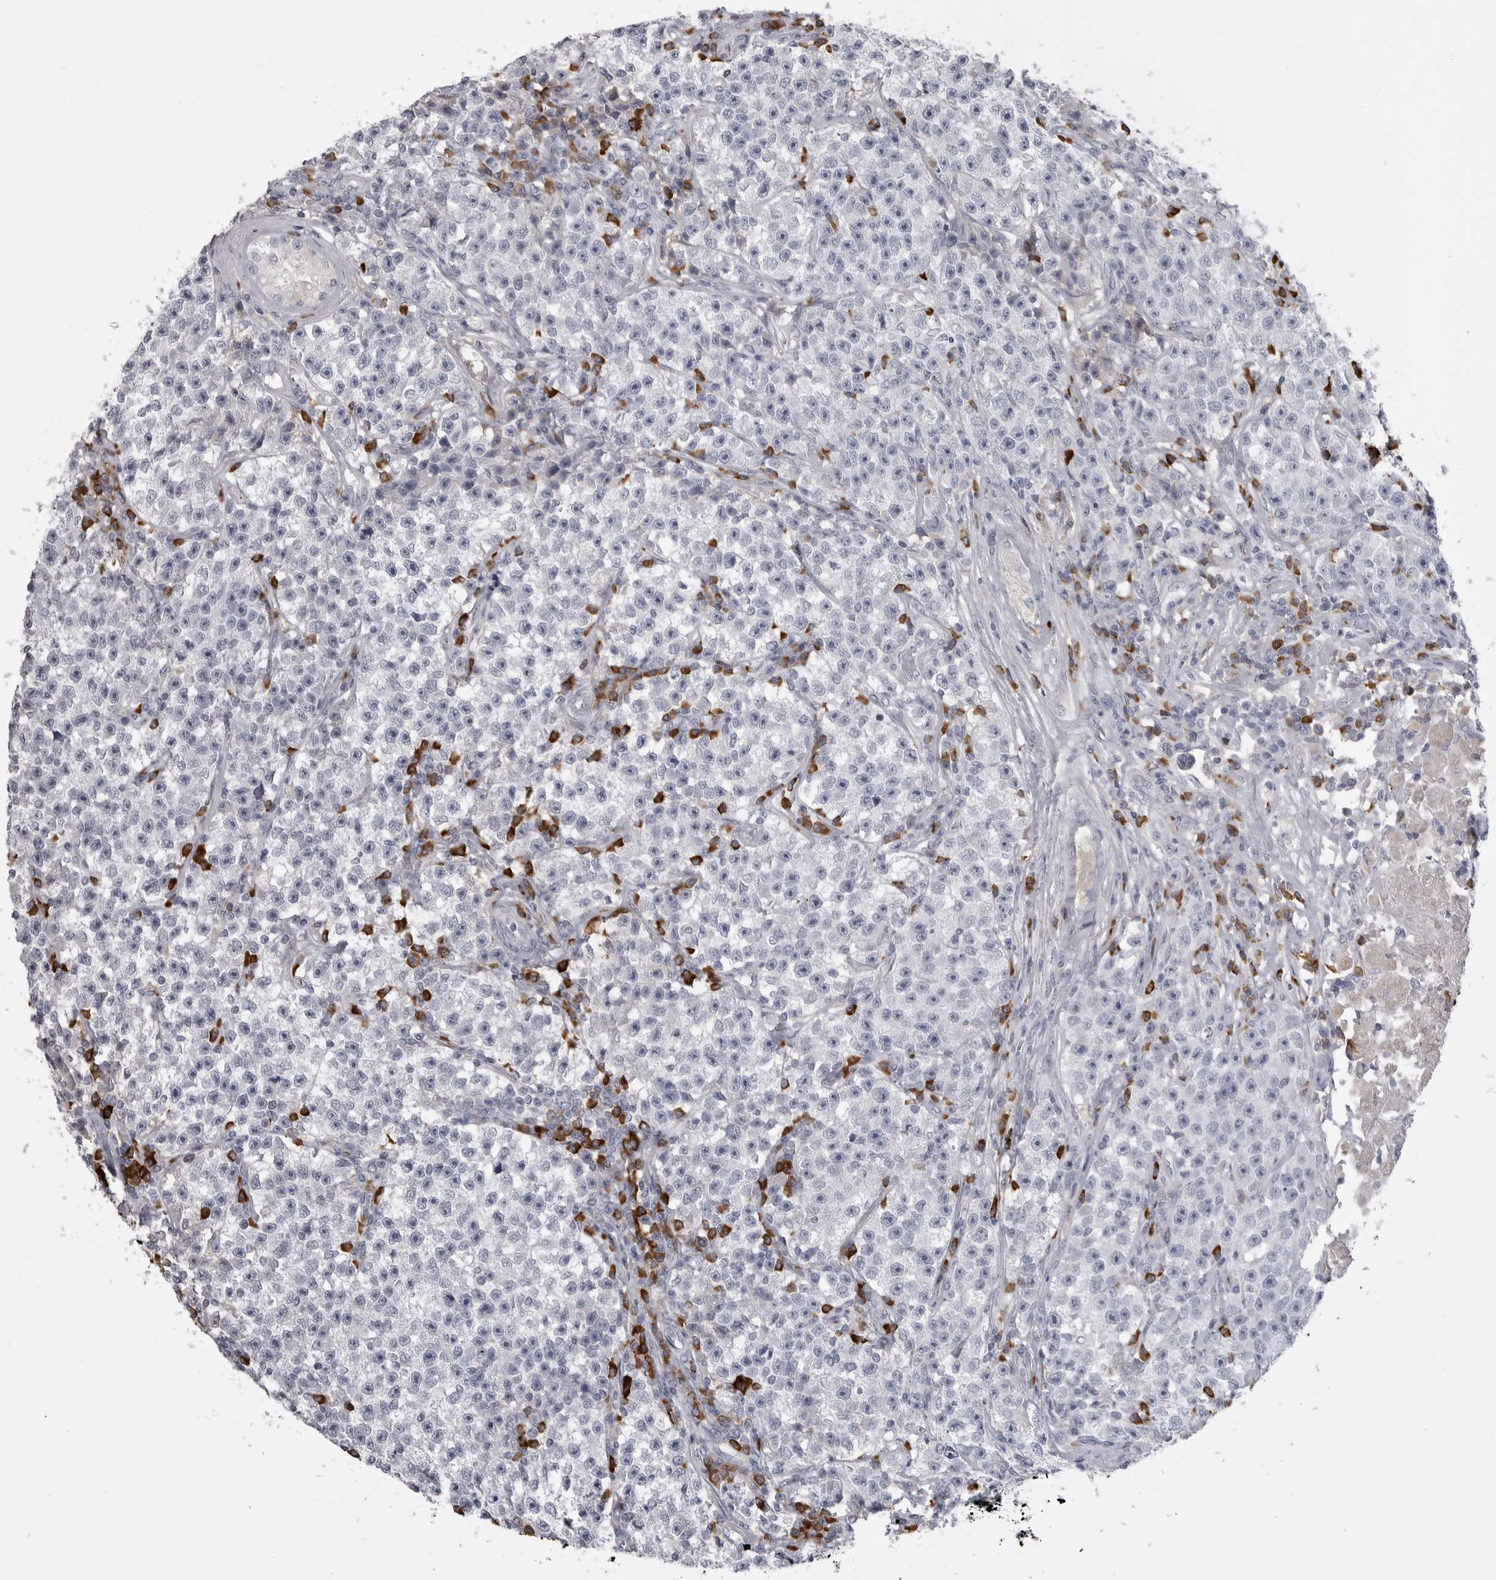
{"staining": {"intensity": "negative", "quantity": "none", "location": "none"}, "tissue": "testis cancer", "cell_type": "Tumor cells", "image_type": "cancer", "snomed": [{"axis": "morphology", "description": "Seminoma, NOS"}, {"axis": "topography", "description": "Testis"}], "caption": "Testis cancer was stained to show a protein in brown. There is no significant expression in tumor cells.", "gene": "FKBP2", "patient": {"sex": "male", "age": 22}}